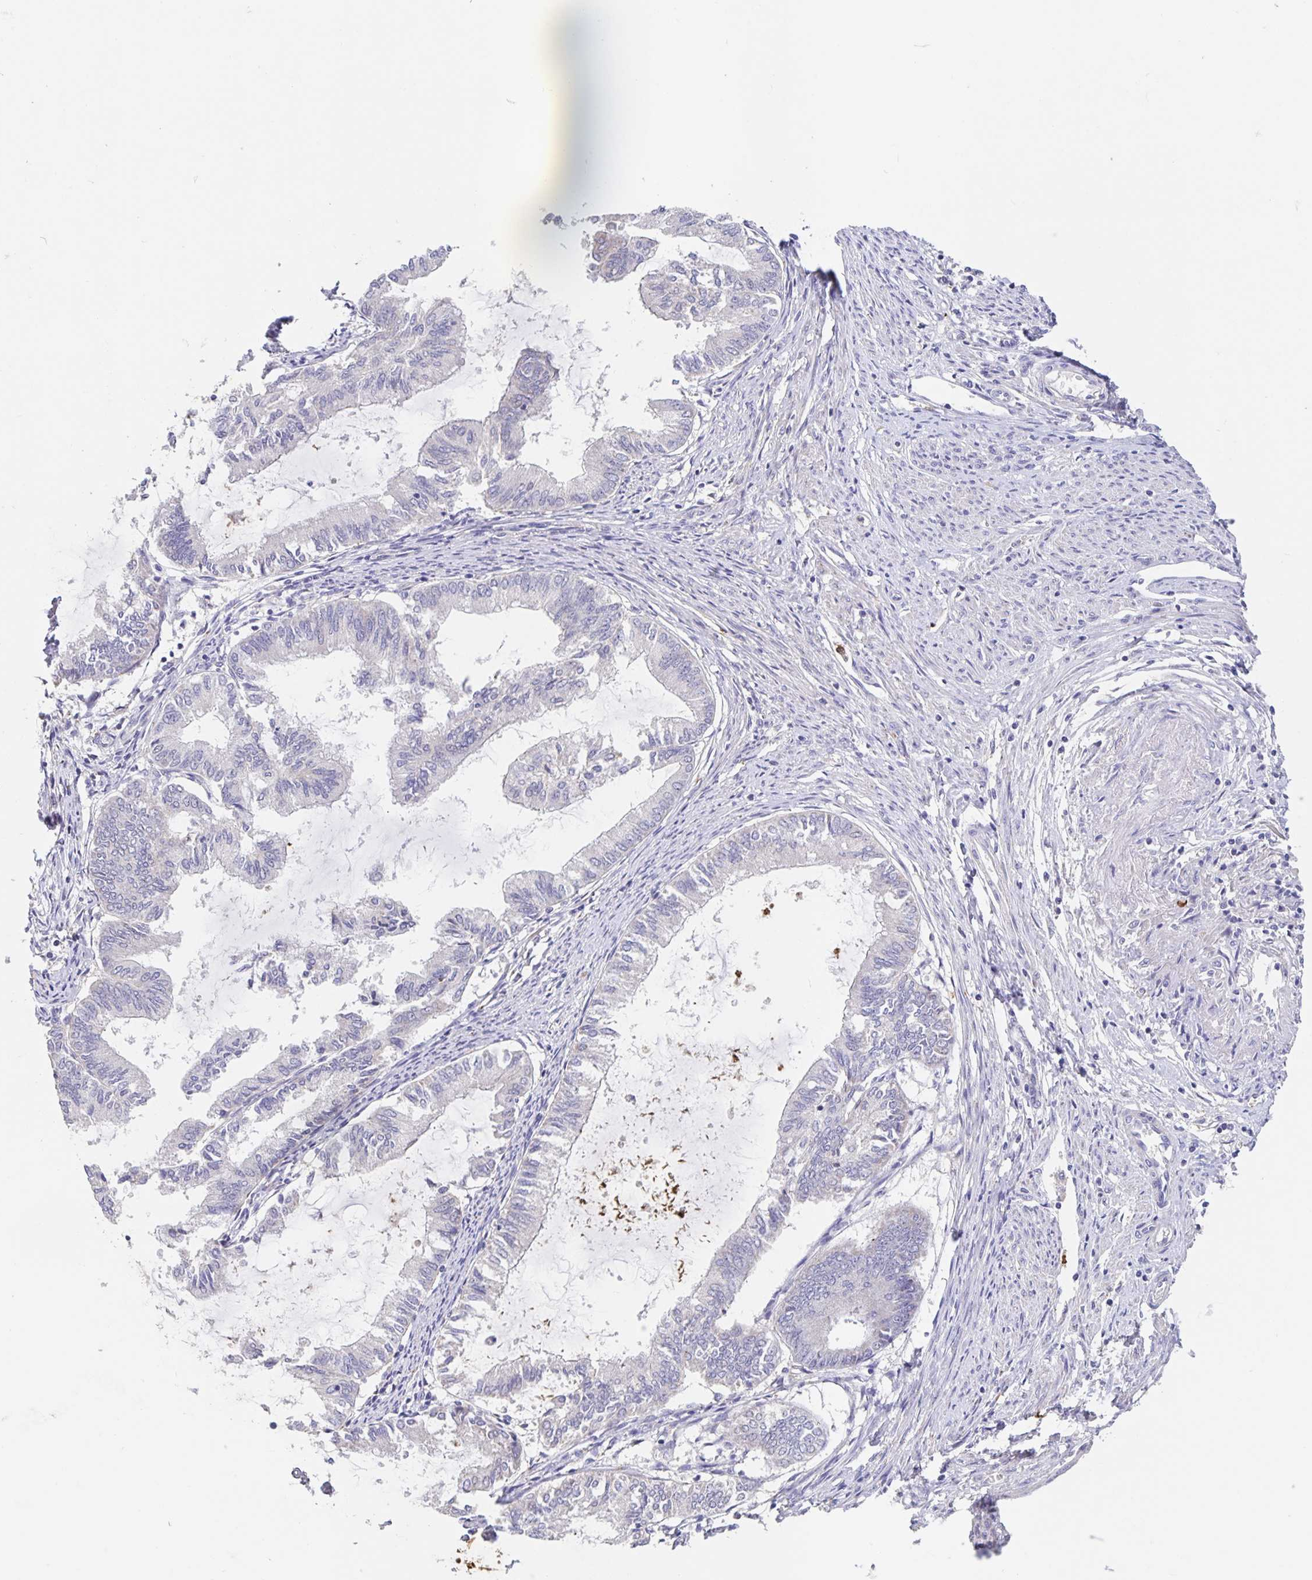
{"staining": {"intensity": "negative", "quantity": "none", "location": "none"}, "tissue": "endometrial cancer", "cell_type": "Tumor cells", "image_type": "cancer", "snomed": [{"axis": "morphology", "description": "Adenocarcinoma, NOS"}, {"axis": "topography", "description": "Endometrium"}], "caption": "Endometrial cancer stained for a protein using IHC displays no staining tumor cells.", "gene": "CDC42BPG", "patient": {"sex": "female", "age": 86}}